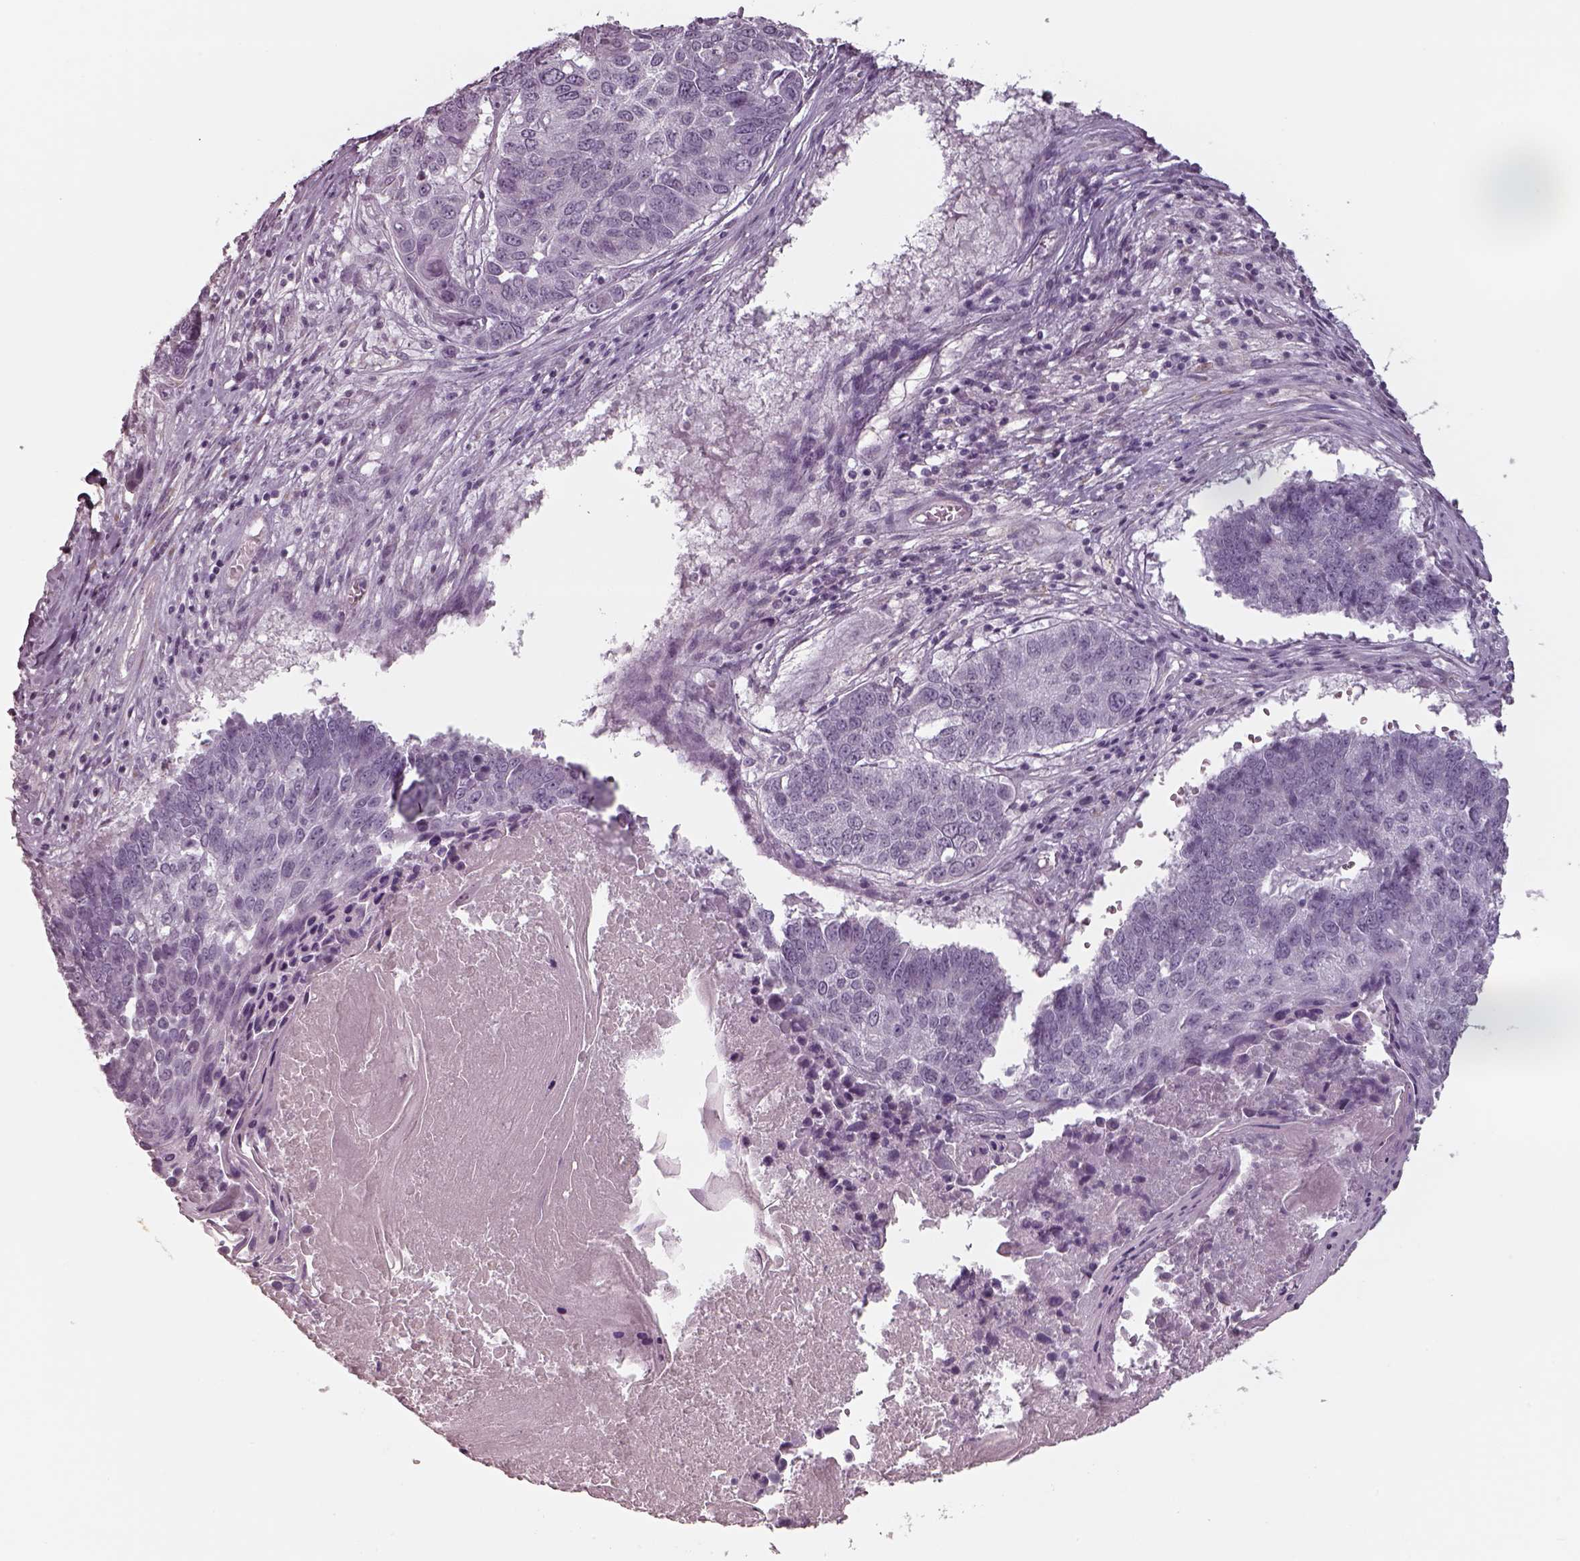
{"staining": {"intensity": "negative", "quantity": "none", "location": "none"}, "tissue": "lung cancer", "cell_type": "Tumor cells", "image_type": "cancer", "snomed": [{"axis": "morphology", "description": "Squamous cell carcinoma, NOS"}, {"axis": "topography", "description": "Lung"}], "caption": "The immunohistochemistry (IHC) micrograph has no significant positivity in tumor cells of squamous cell carcinoma (lung) tissue. (DAB (3,3'-diaminobenzidine) immunohistochemistry with hematoxylin counter stain).", "gene": "SEPTIN14", "patient": {"sex": "male", "age": 73}}